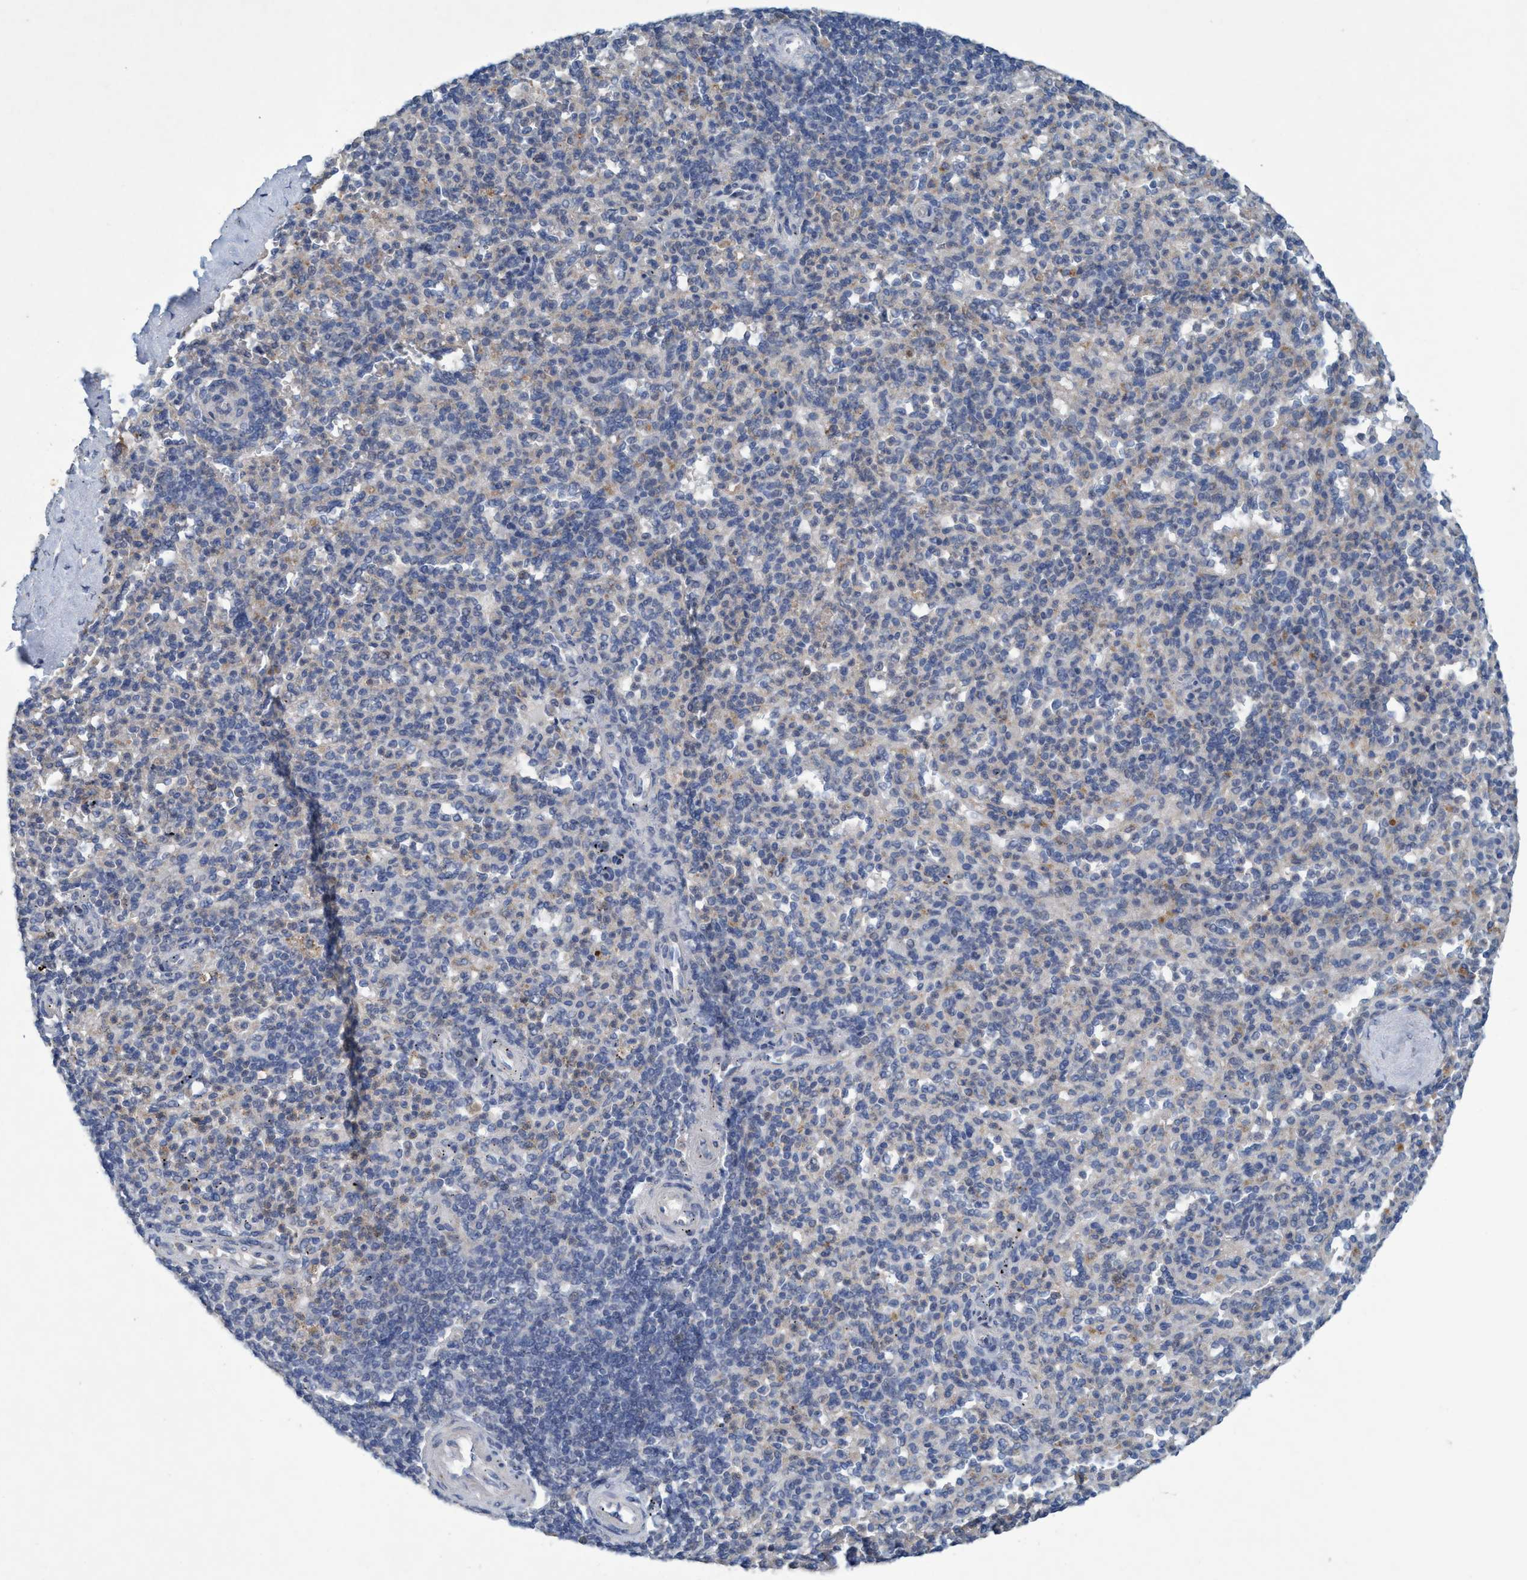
{"staining": {"intensity": "moderate", "quantity": "<25%", "location": "cytoplasmic/membranous"}, "tissue": "spleen", "cell_type": "Cells in red pulp", "image_type": "normal", "snomed": [{"axis": "morphology", "description": "Normal tissue, NOS"}, {"axis": "topography", "description": "Spleen"}], "caption": "About <25% of cells in red pulp in unremarkable spleen display moderate cytoplasmic/membranous protein positivity as visualized by brown immunohistochemical staining.", "gene": "RNF208", "patient": {"sex": "male", "age": 36}}